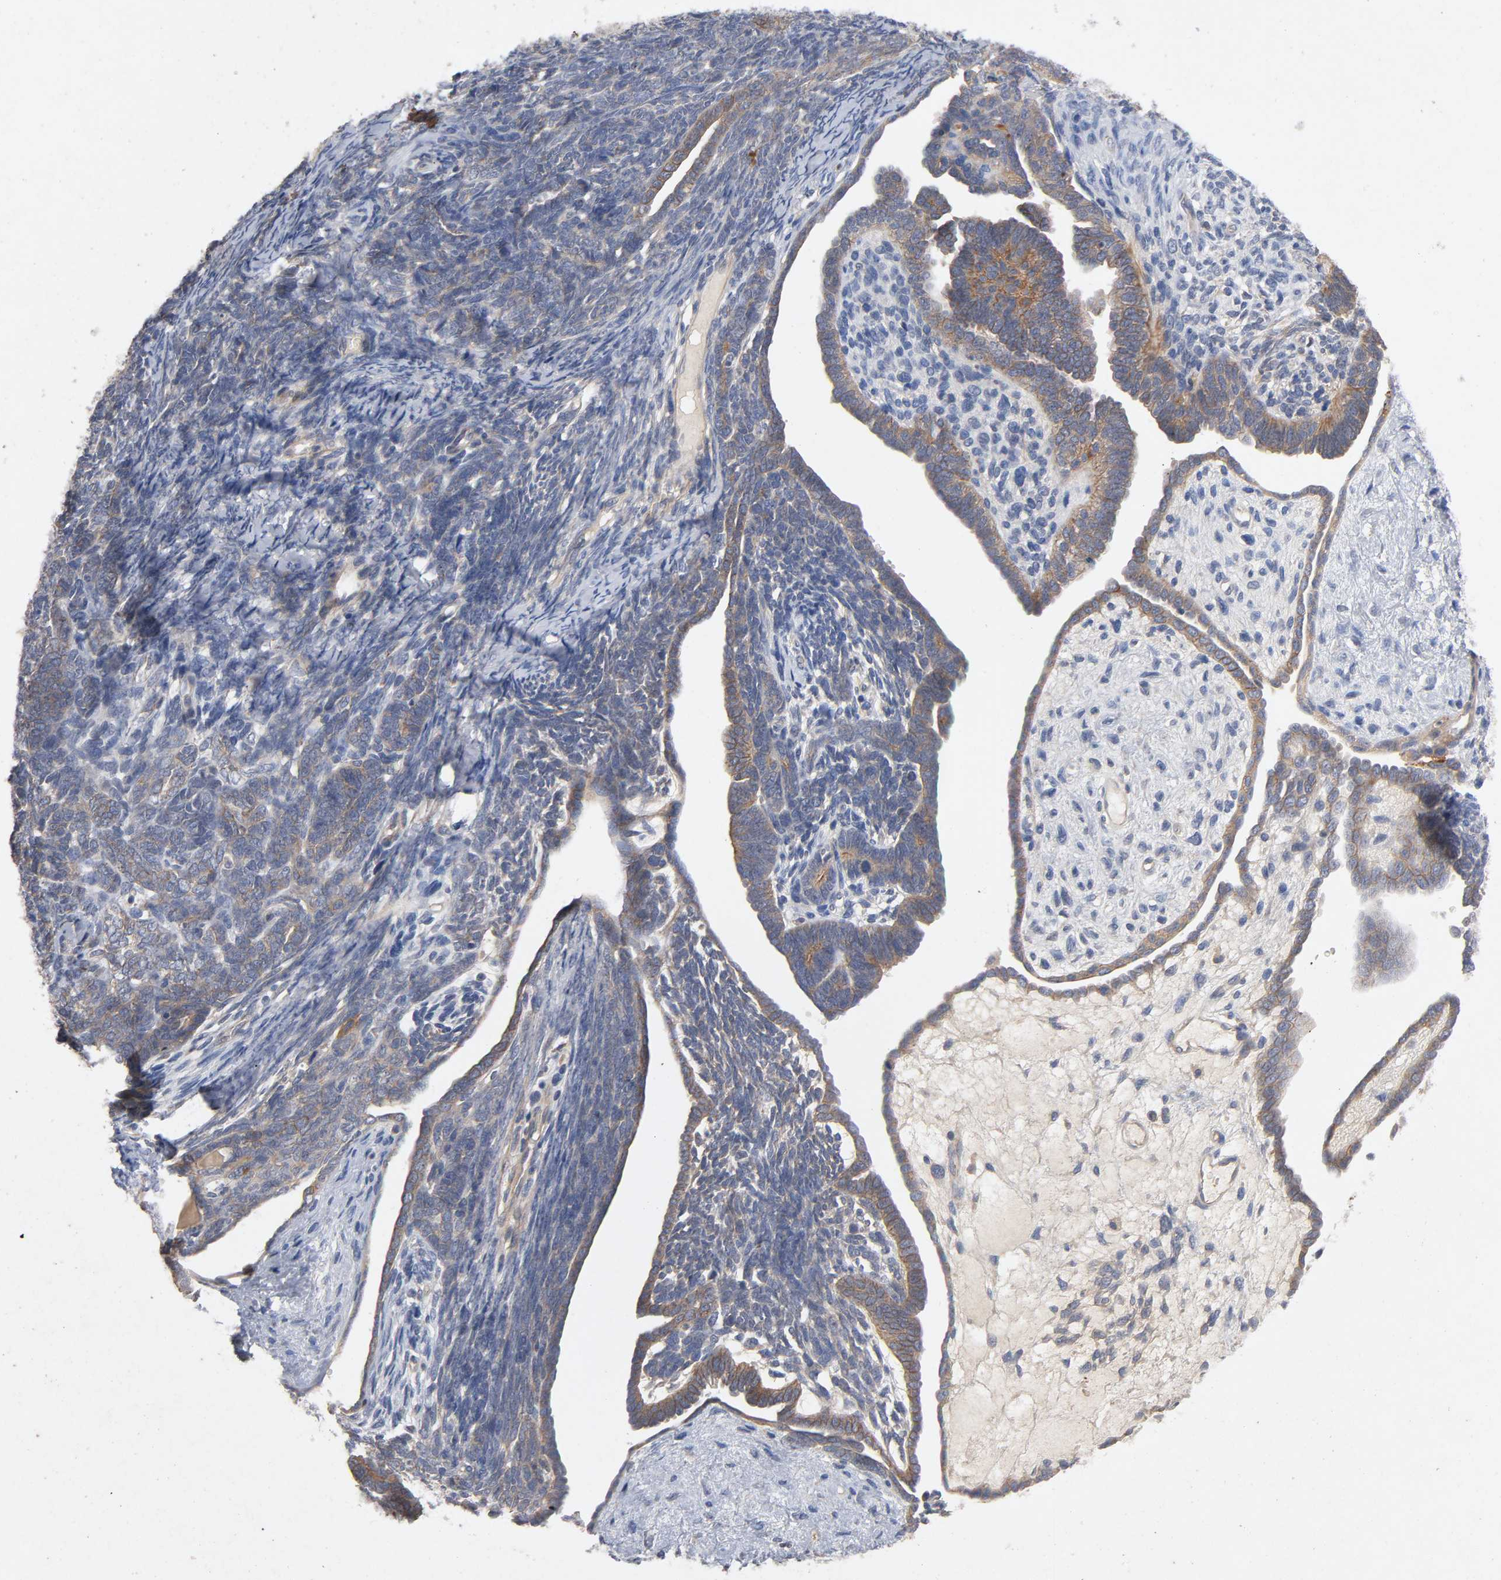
{"staining": {"intensity": "moderate", "quantity": ">75%", "location": "cytoplasmic/membranous"}, "tissue": "endometrial cancer", "cell_type": "Tumor cells", "image_type": "cancer", "snomed": [{"axis": "morphology", "description": "Neoplasm, malignant, NOS"}, {"axis": "topography", "description": "Endometrium"}], "caption": "About >75% of tumor cells in endometrial cancer (malignant neoplasm) display moderate cytoplasmic/membranous protein expression as visualized by brown immunohistochemical staining.", "gene": "PDZD11", "patient": {"sex": "female", "age": 74}}